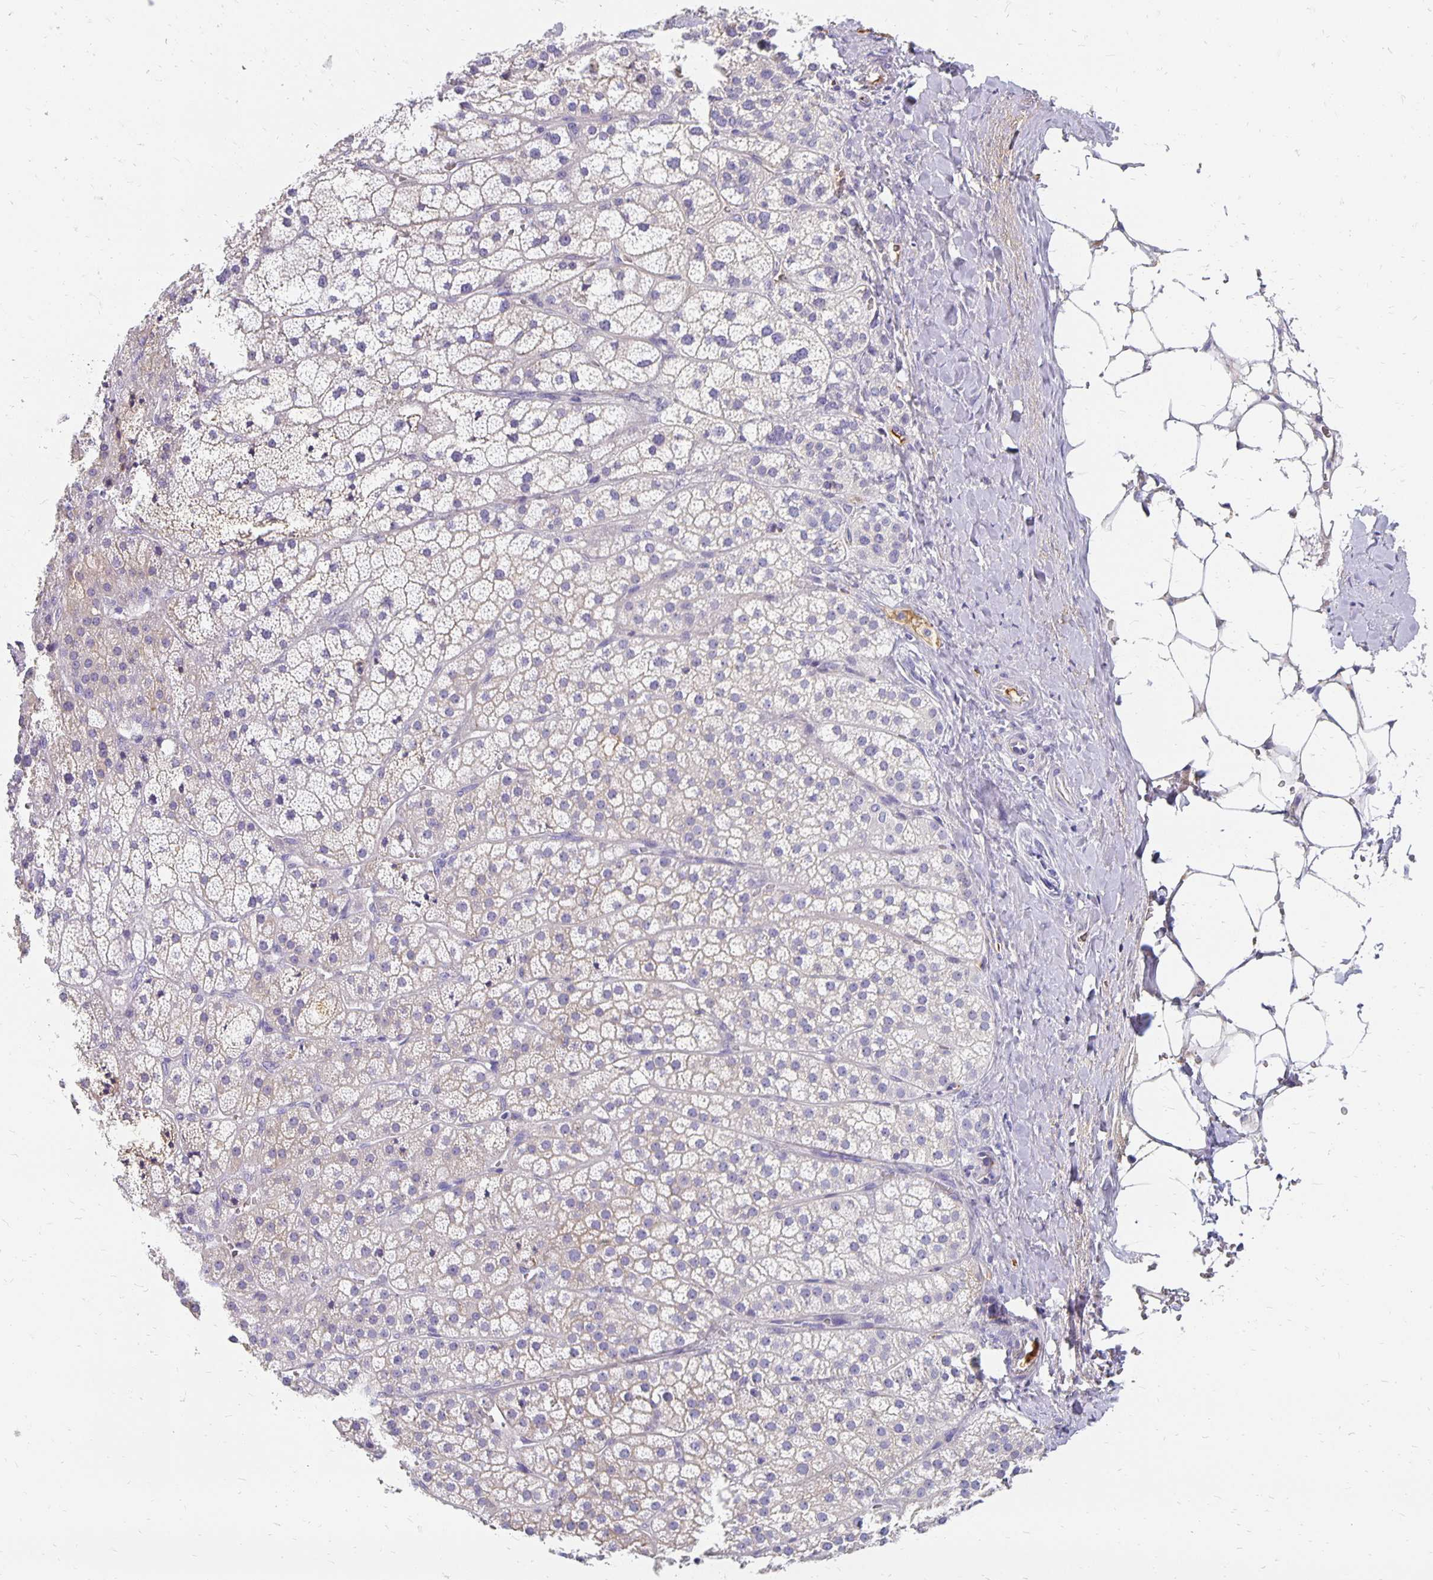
{"staining": {"intensity": "weak", "quantity": "<25%", "location": "cytoplasmic/membranous"}, "tissue": "adrenal gland", "cell_type": "Glandular cells", "image_type": "normal", "snomed": [{"axis": "morphology", "description": "Normal tissue, NOS"}, {"axis": "topography", "description": "Adrenal gland"}], "caption": "Immunohistochemical staining of benign adrenal gland reveals no significant staining in glandular cells. (Stains: DAB (3,3'-diaminobenzidine) immunohistochemistry with hematoxylin counter stain, Microscopy: brightfield microscopy at high magnification).", "gene": "APOB", "patient": {"sex": "male", "age": 53}}